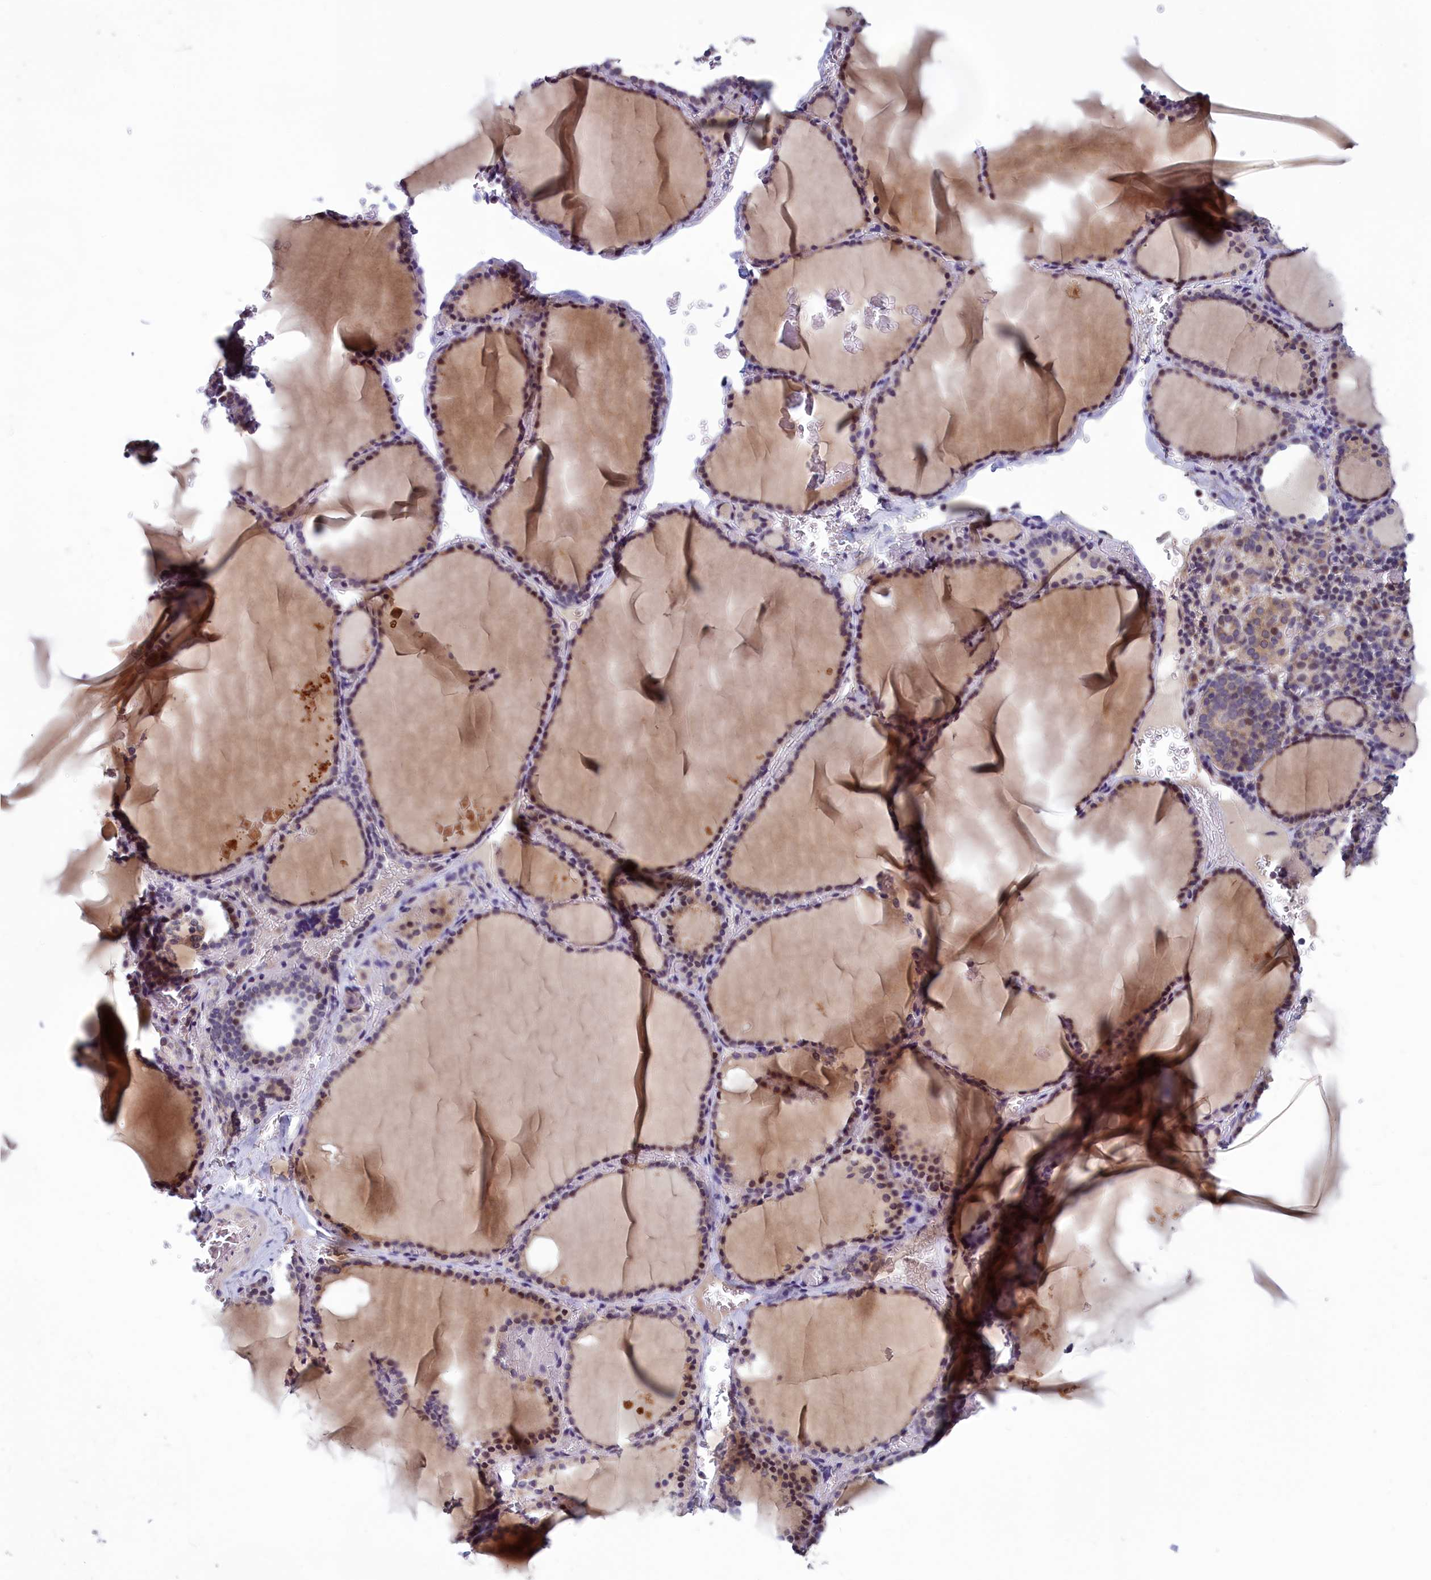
{"staining": {"intensity": "weak", "quantity": "25%-75%", "location": "cytoplasmic/membranous"}, "tissue": "thyroid gland", "cell_type": "Glandular cells", "image_type": "normal", "snomed": [{"axis": "morphology", "description": "Normal tissue, NOS"}, {"axis": "topography", "description": "Thyroid gland"}], "caption": "Brown immunohistochemical staining in benign human thyroid gland exhibits weak cytoplasmic/membranous staining in approximately 25%-75% of glandular cells. (Stains: DAB (3,3'-diaminobenzidine) in brown, nuclei in blue, Microscopy: brightfield microscopy at high magnification).", "gene": "HECA", "patient": {"sex": "female", "age": 39}}